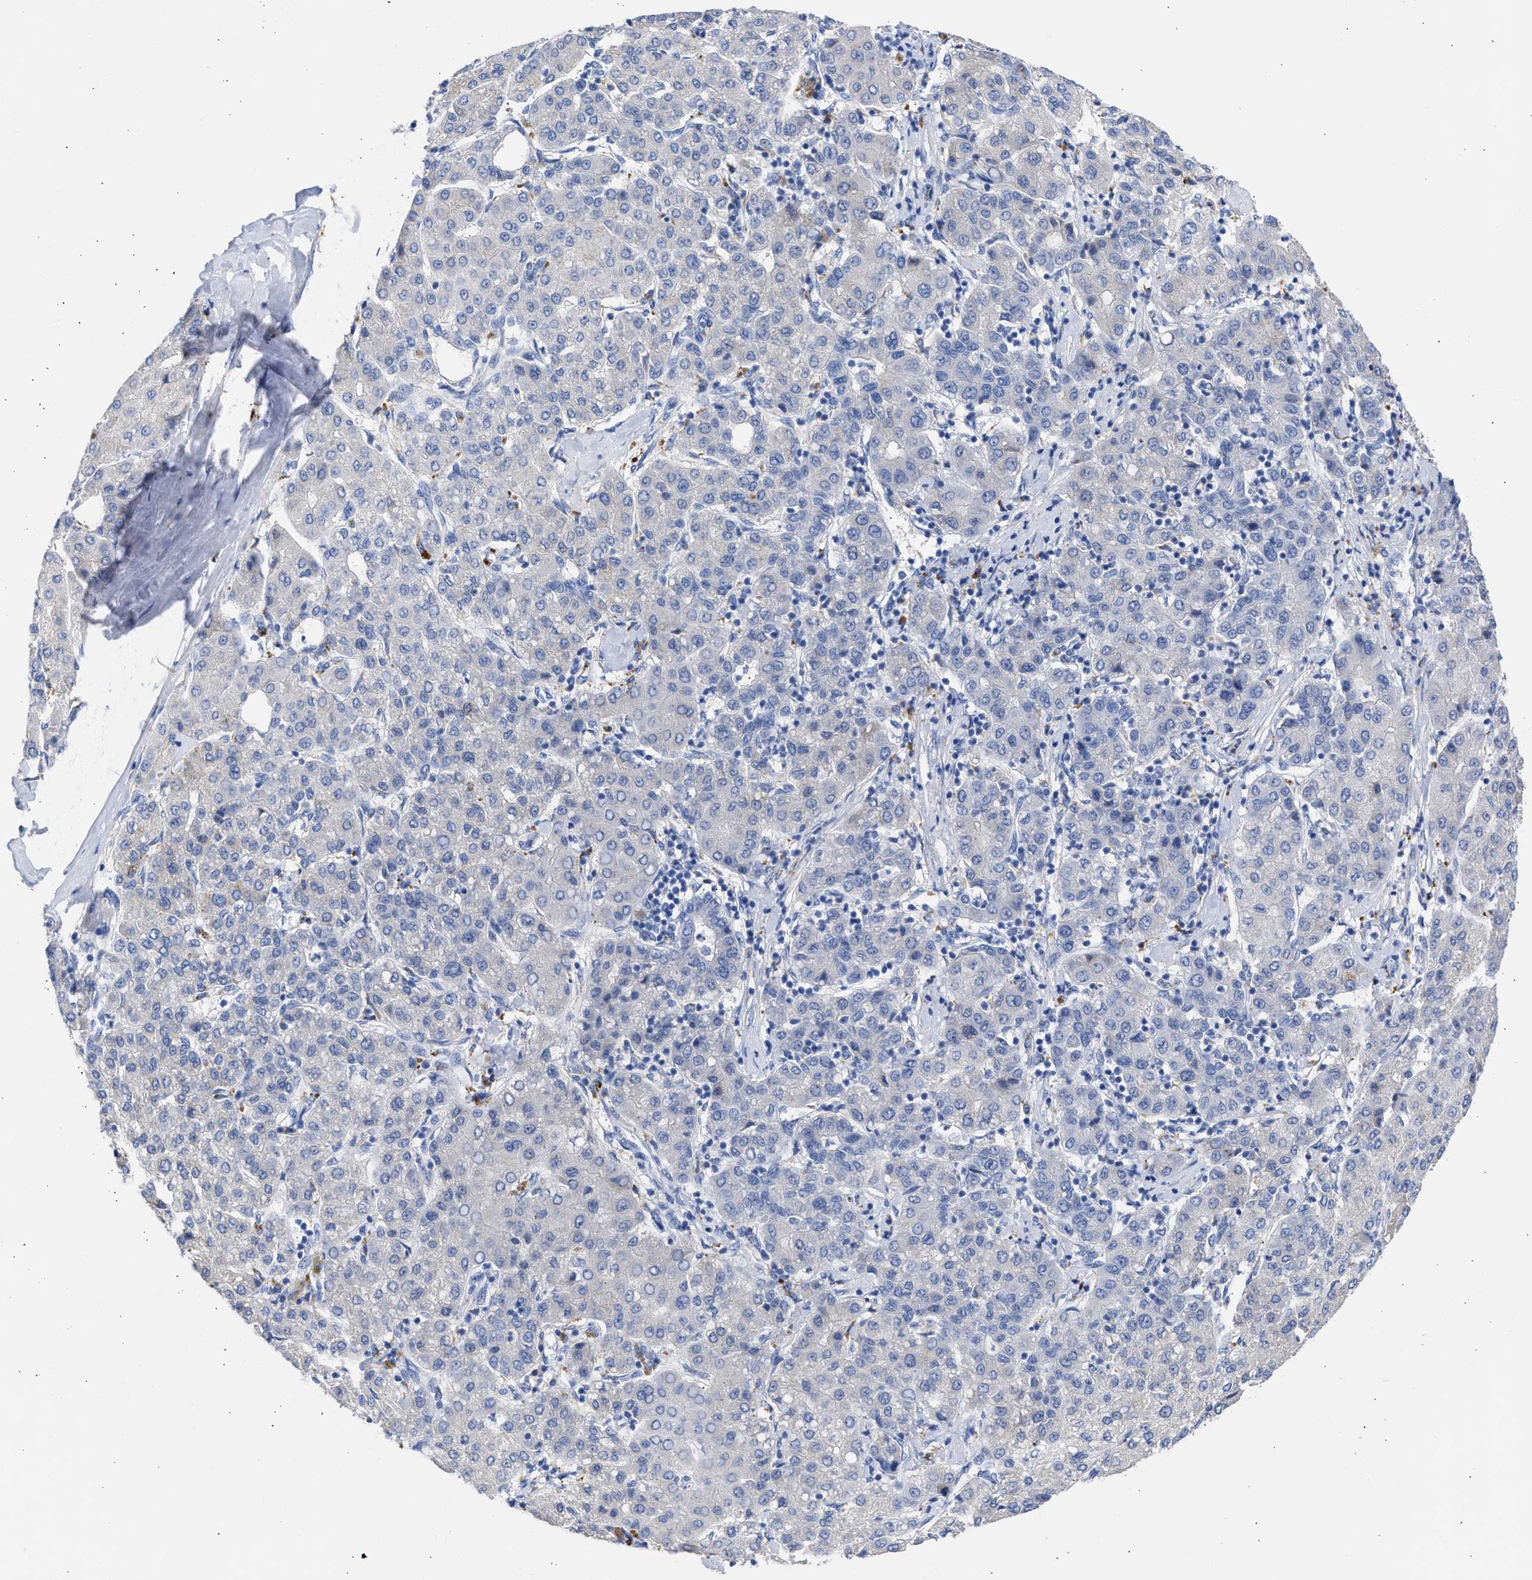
{"staining": {"intensity": "negative", "quantity": "none", "location": "none"}, "tissue": "liver cancer", "cell_type": "Tumor cells", "image_type": "cancer", "snomed": [{"axis": "morphology", "description": "Carcinoma, Hepatocellular, NOS"}, {"axis": "topography", "description": "Liver"}], "caption": "An image of liver cancer stained for a protein displays no brown staining in tumor cells.", "gene": "RSPH1", "patient": {"sex": "male", "age": 65}}